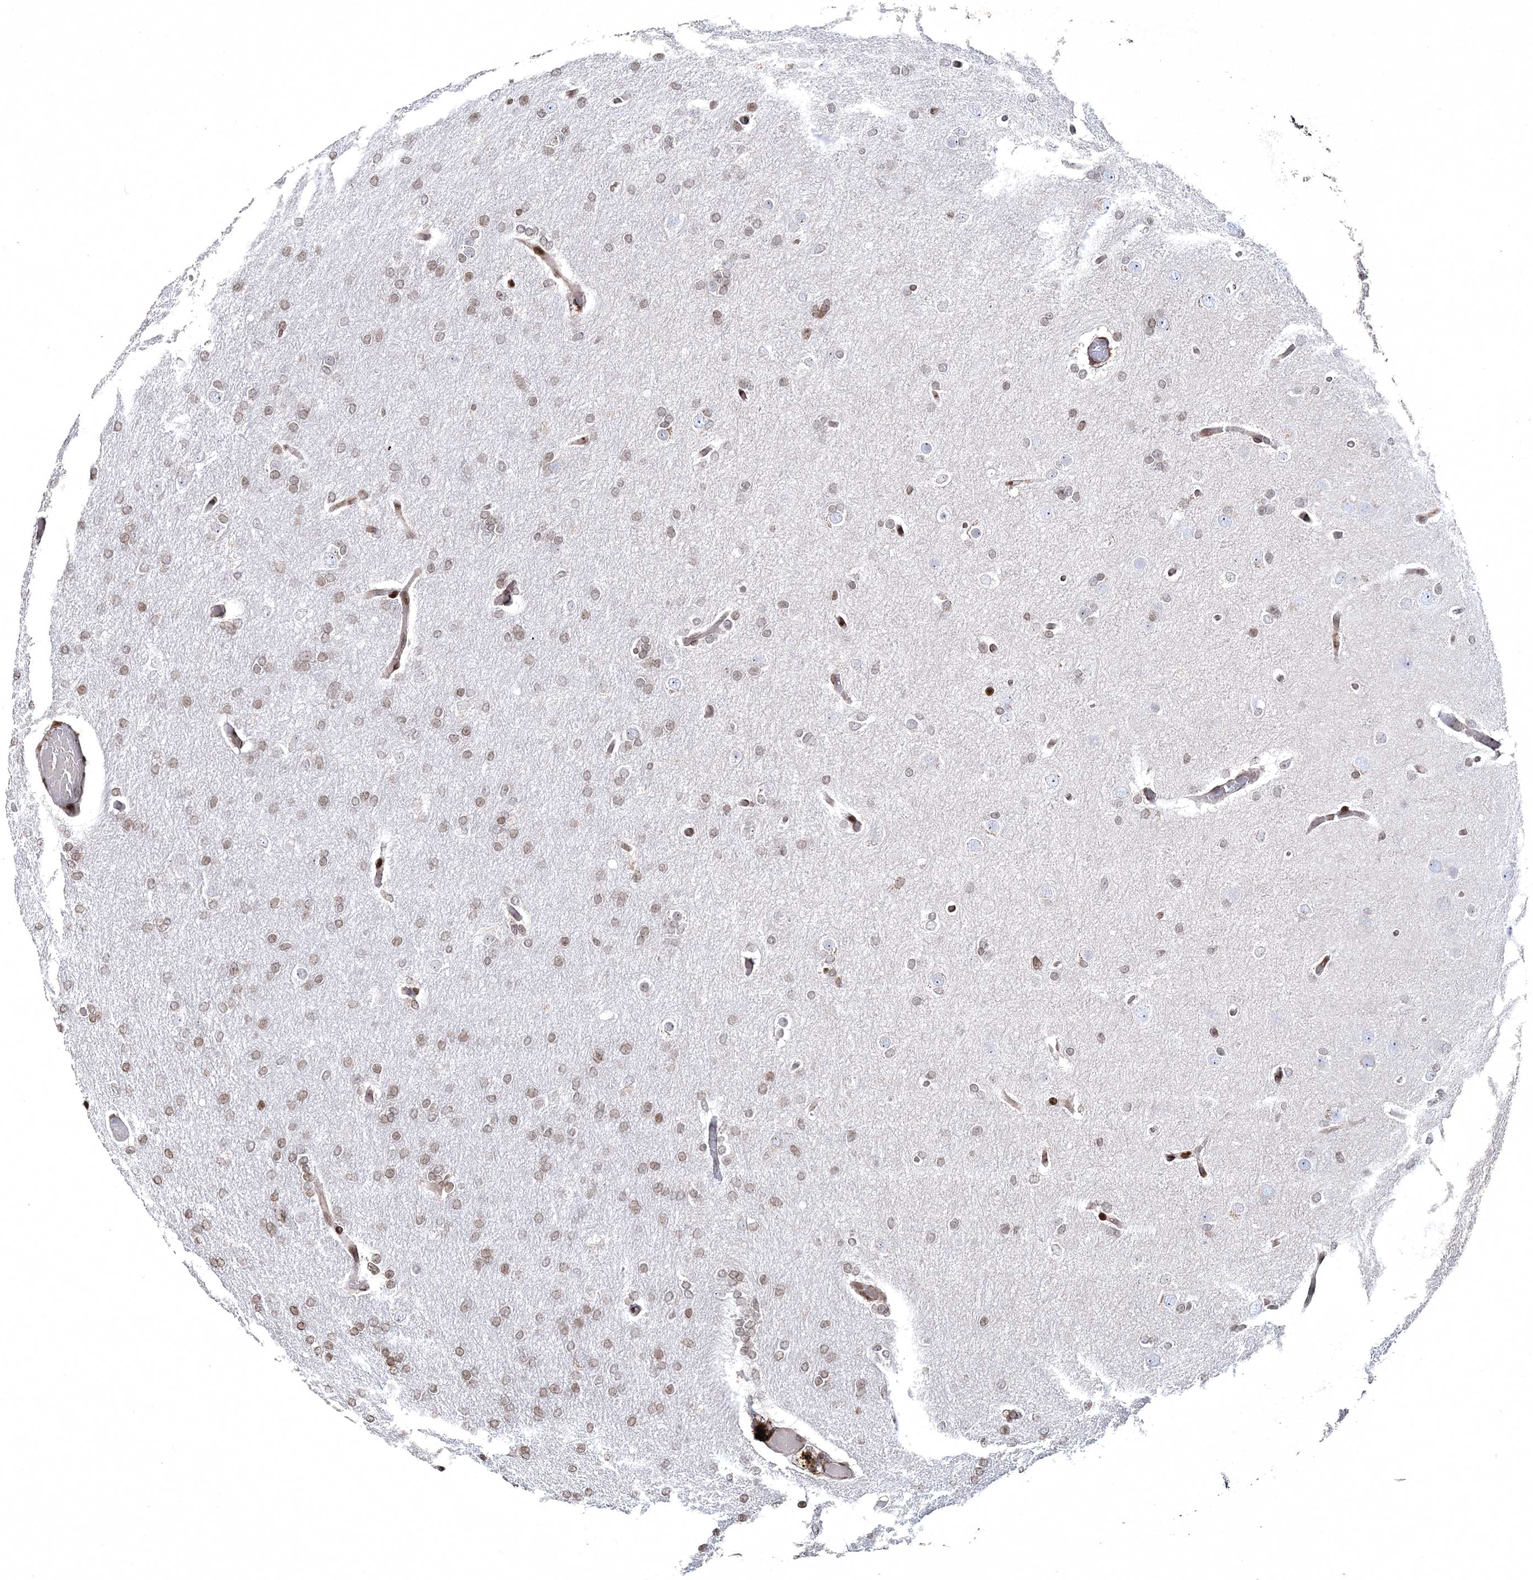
{"staining": {"intensity": "weak", "quantity": "25%-75%", "location": "nuclear"}, "tissue": "glioma", "cell_type": "Tumor cells", "image_type": "cancer", "snomed": [{"axis": "morphology", "description": "Glioma, malignant, High grade"}, {"axis": "topography", "description": "Cerebral cortex"}], "caption": "Immunohistochemical staining of human malignant glioma (high-grade) displays low levels of weak nuclear positivity in about 25%-75% of tumor cells. The staining was performed using DAB (3,3'-diaminobenzidine), with brown indicating positive protein expression. Nuclei are stained blue with hematoxylin.", "gene": "SMIM29", "patient": {"sex": "female", "age": 36}}